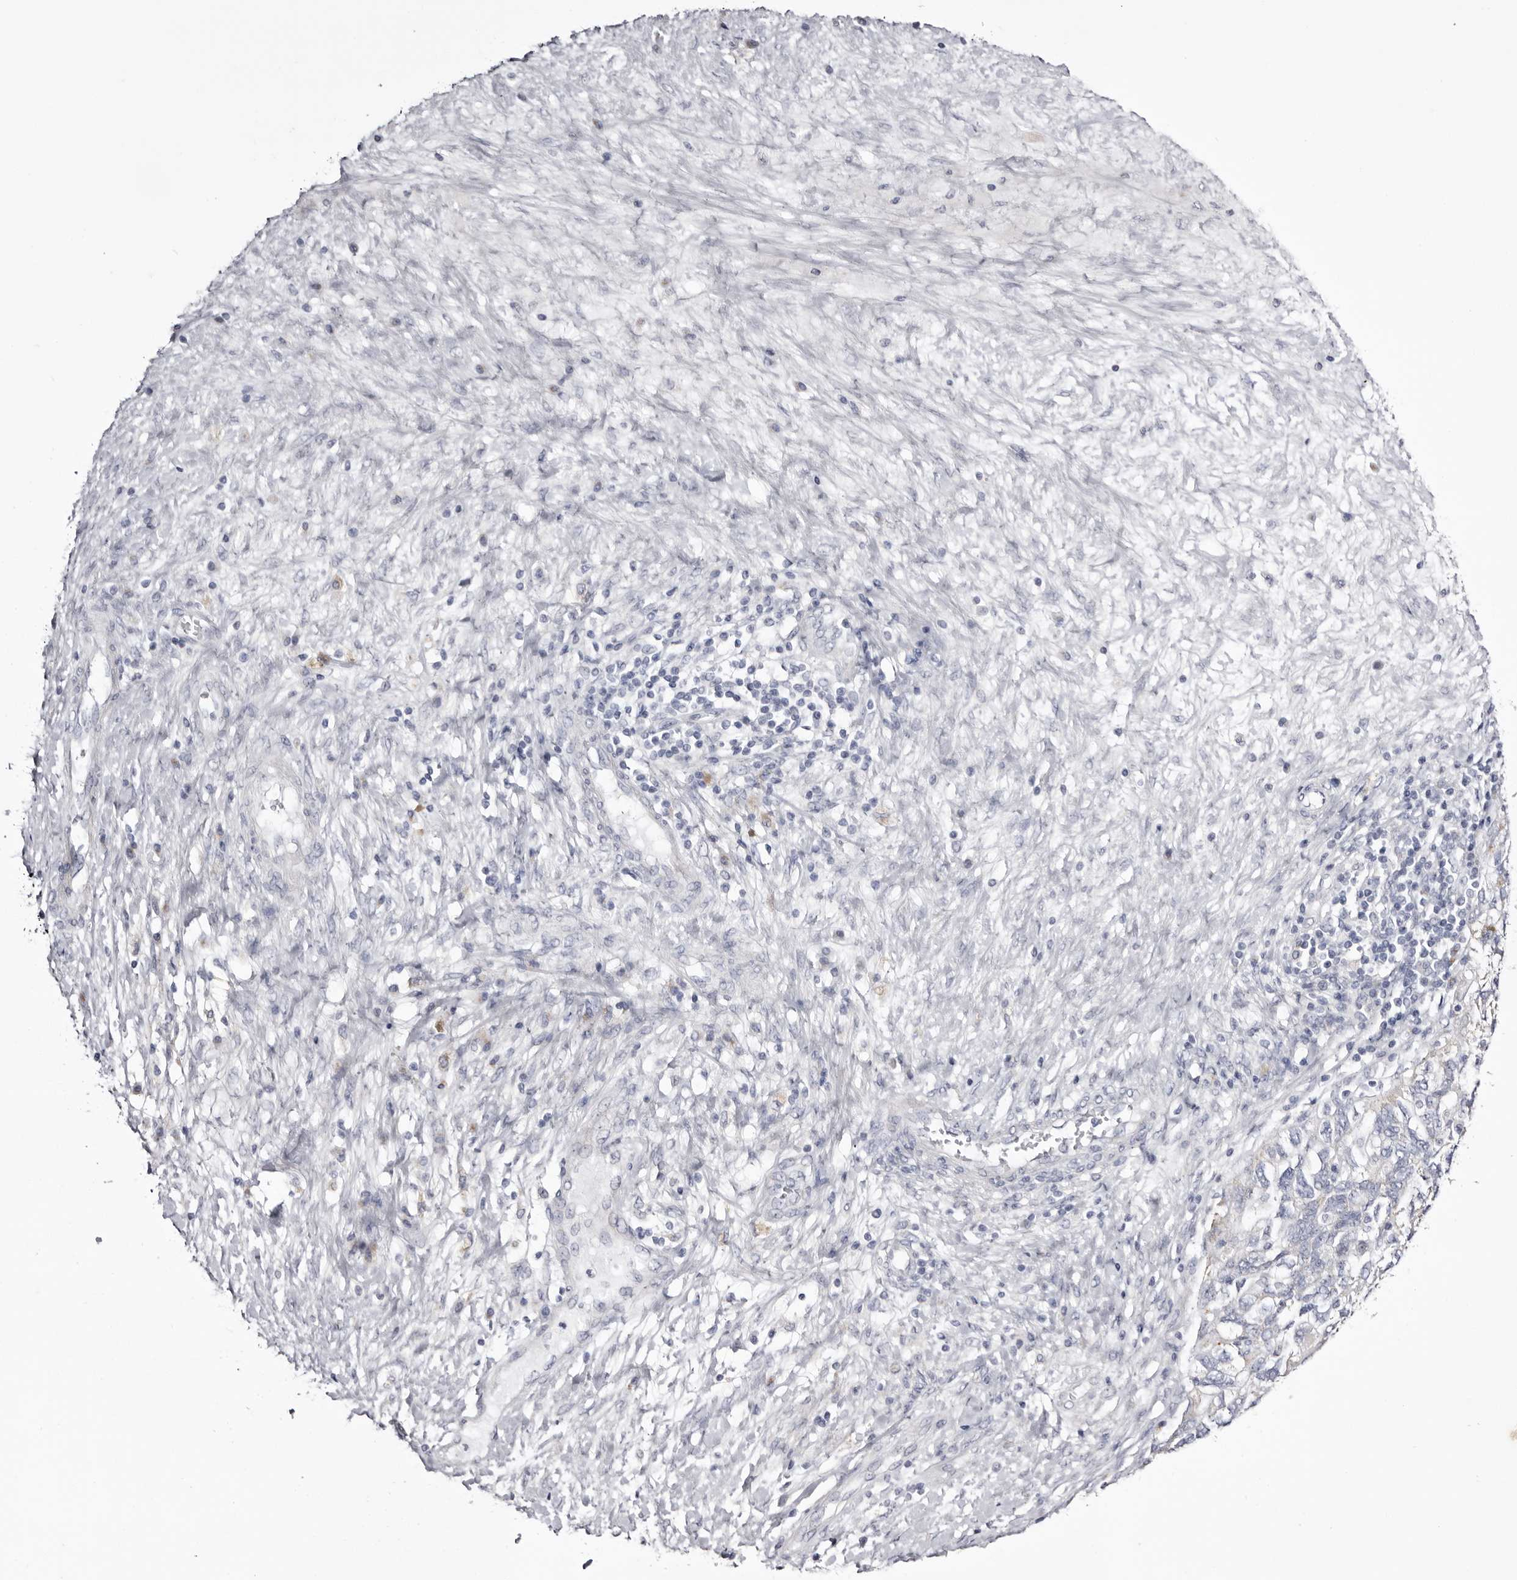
{"staining": {"intensity": "negative", "quantity": "none", "location": "none"}, "tissue": "ovarian cancer", "cell_type": "Tumor cells", "image_type": "cancer", "snomed": [{"axis": "morphology", "description": "Carcinoma, NOS"}, {"axis": "morphology", "description": "Cystadenocarcinoma, serous, NOS"}, {"axis": "topography", "description": "Ovary"}], "caption": "A high-resolution micrograph shows immunohistochemistry staining of ovarian cancer, which displays no significant positivity in tumor cells. (Immunohistochemistry, brightfield microscopy, high magnification).", "gene": "CASQ1", "patient": {"sex": "female", "age": 69}}